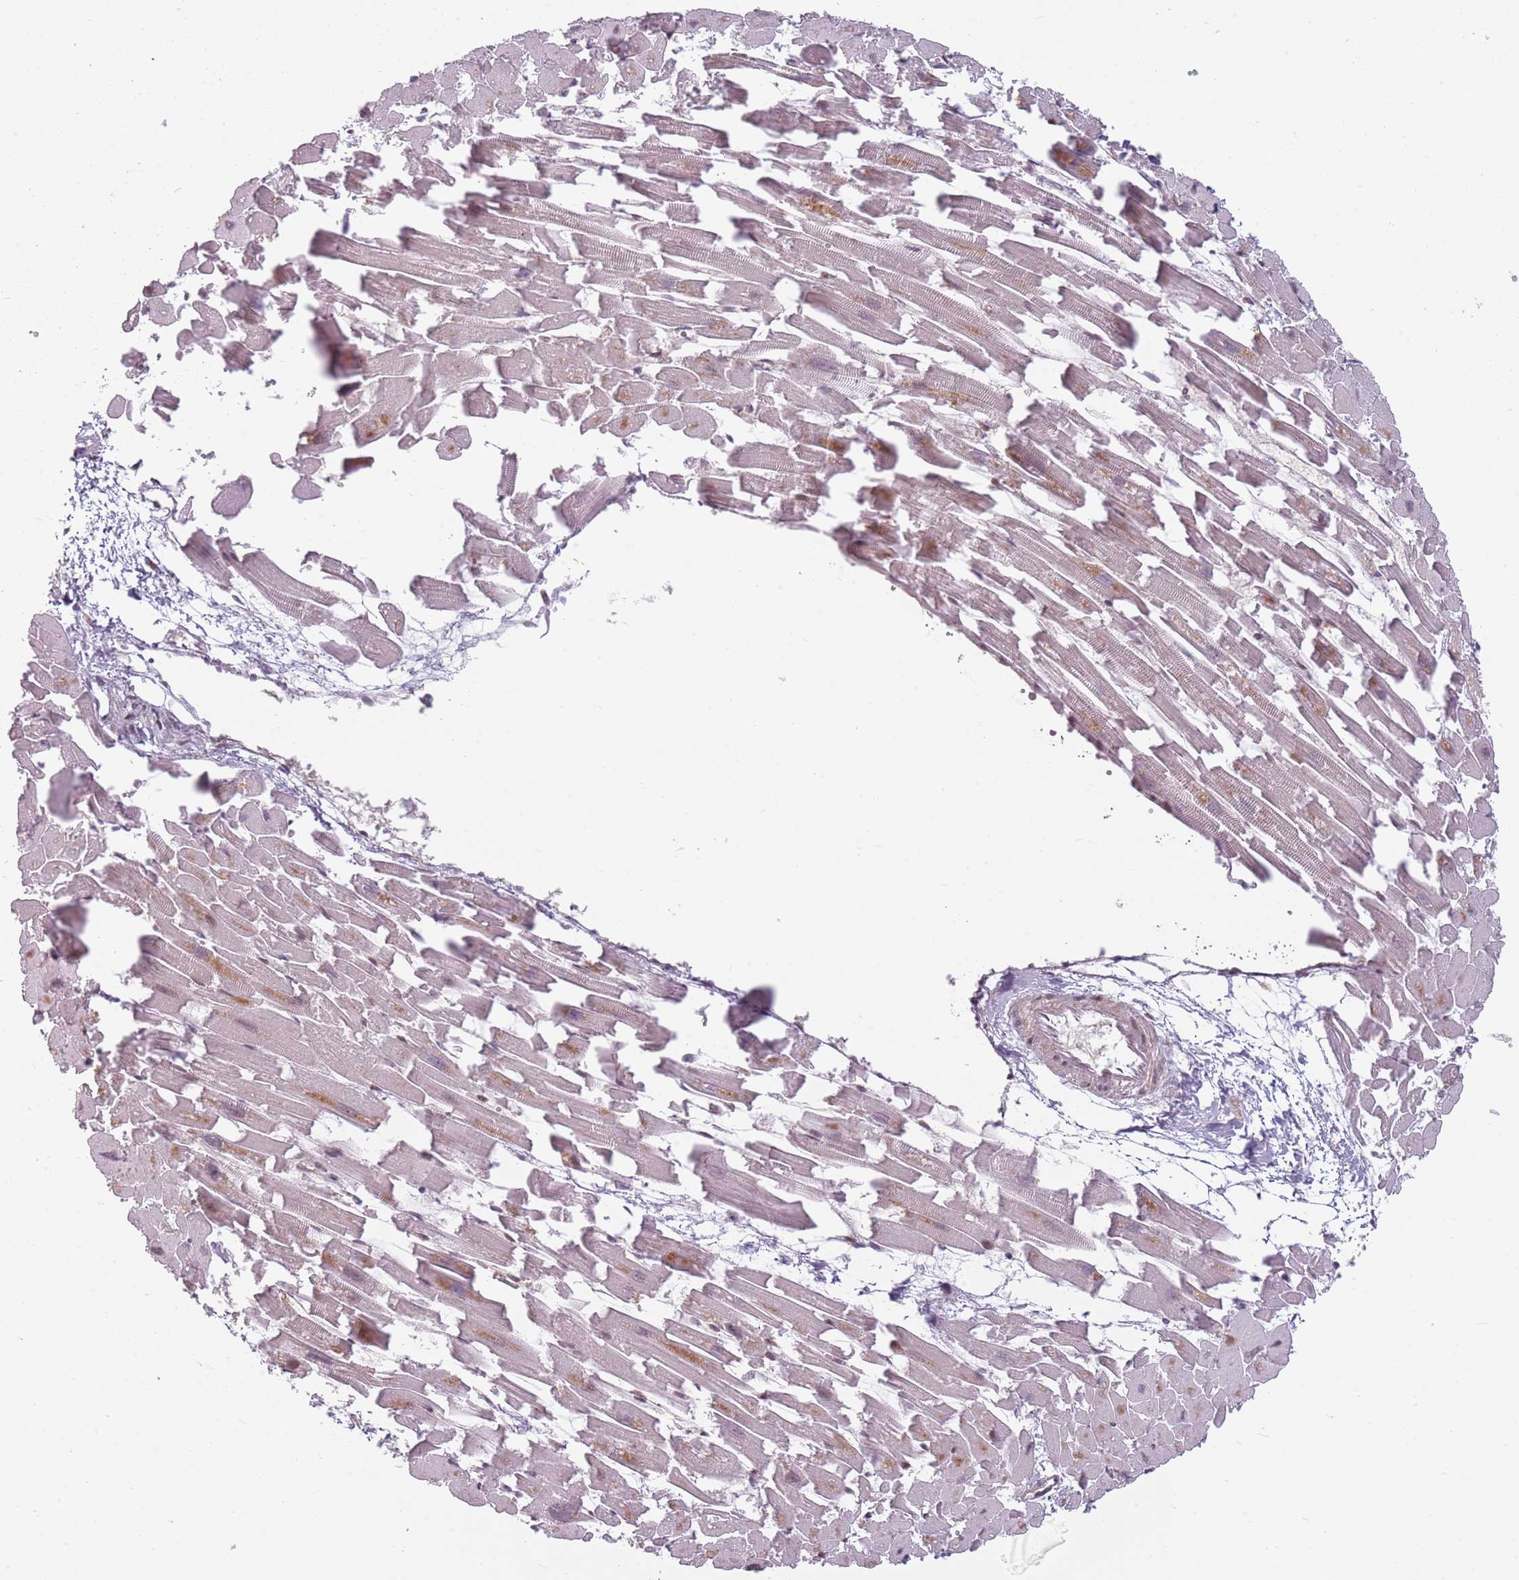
{"staining": {"intensity": "weak", "quantity": "25%-75%", "location": "cytoplasmic/membranous,nuclear"}, "tissue": "heart muscle", "cell_type": "Cardiomyocytes", "image_type": "normal", "snomed": [{"axis": "morphology", "description": "Normal tissue, NOS"}, {"axis": "topography", "description": "Heart"}], "caption": "Immunohistochemical staining of unremarkable human heart muscle exhibits 25%-75% levels of weak cytoplasmic/membranous,nuclear protein positivity in approximately 25%-75% of cardiomyocytes.", "gene": "ADGRG1", "patient": {"sex": "female", "age": 64}}